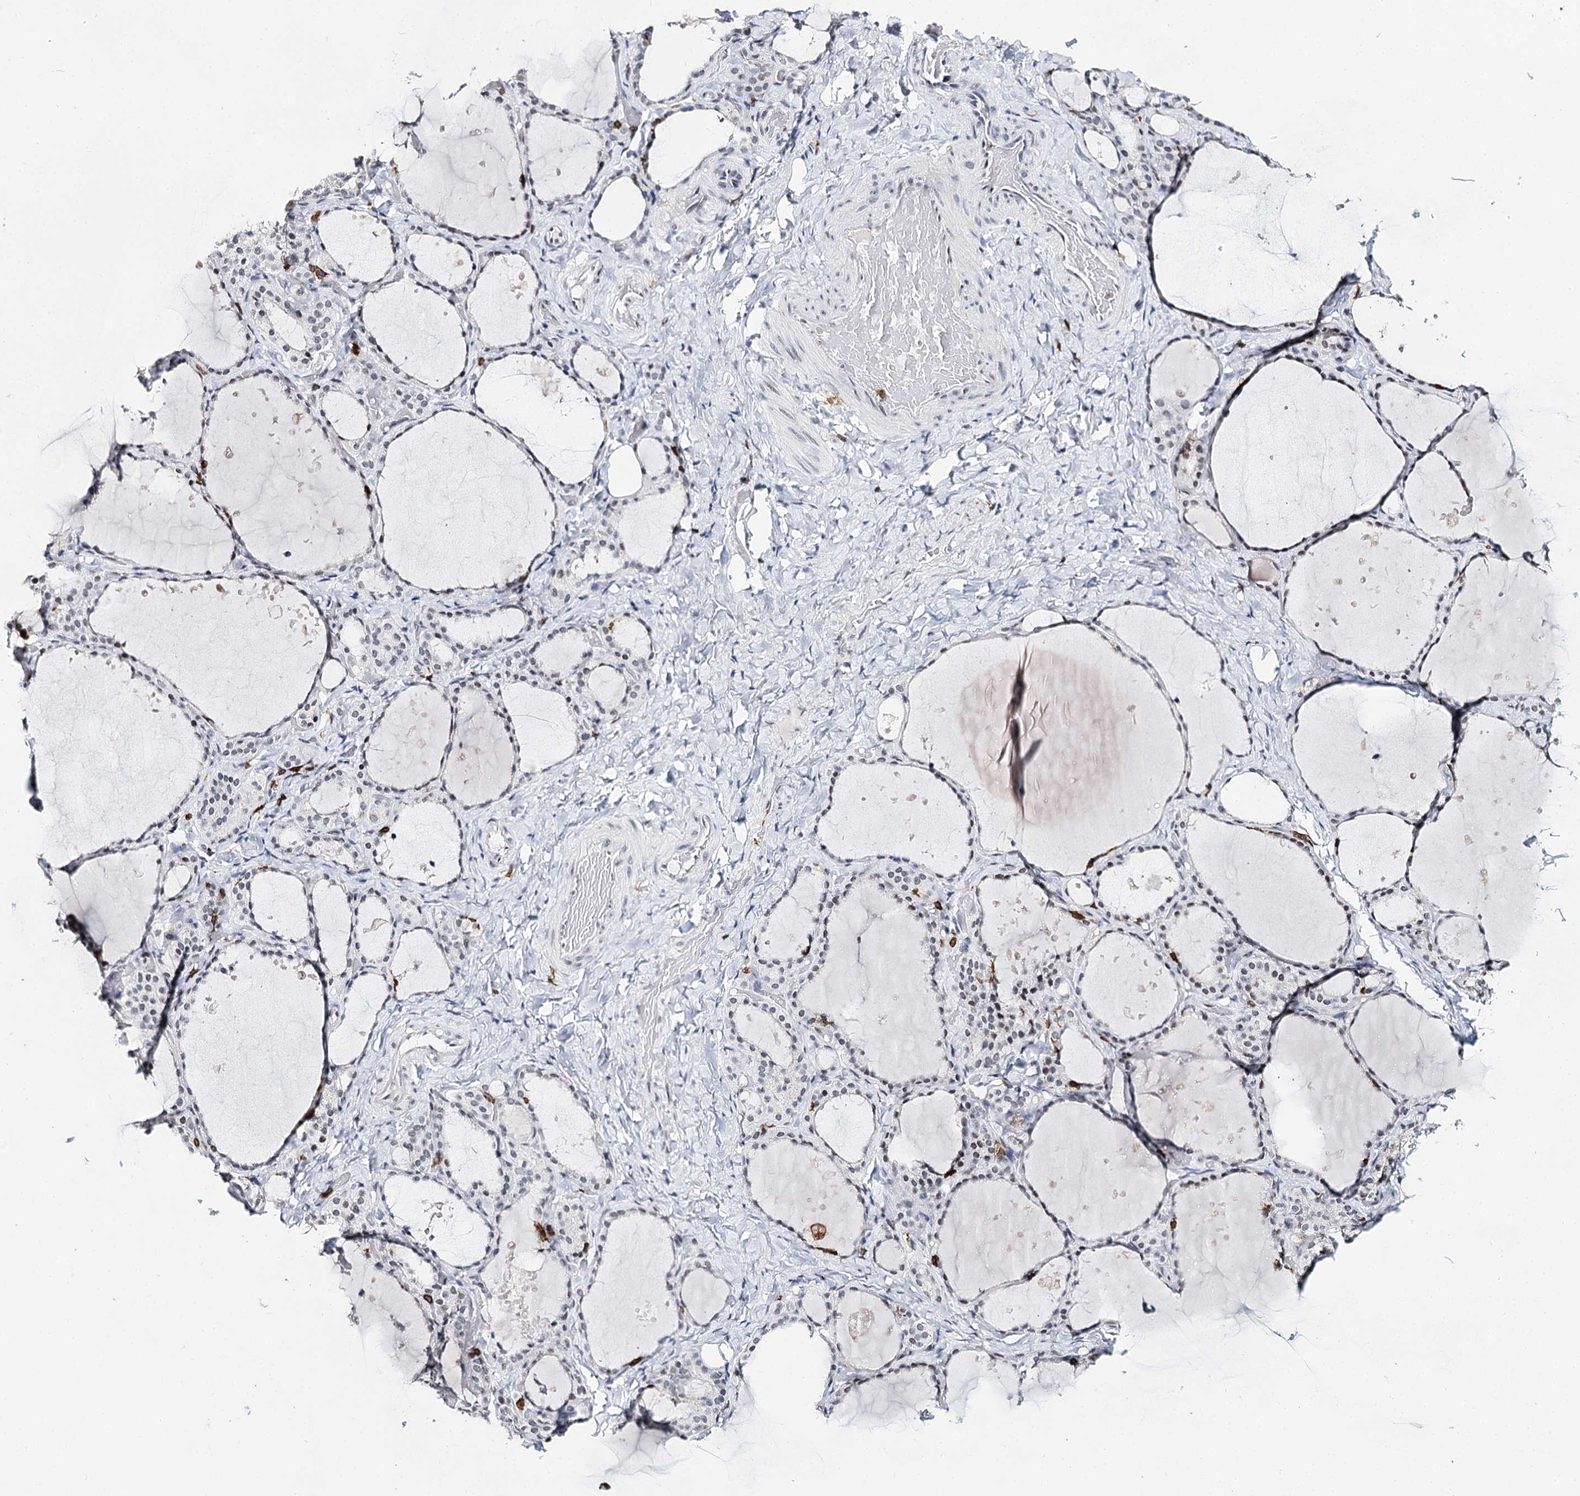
{"staining": {"intensity": "moderate", "quantity": "<25%", "location": "nuclear"}, "tissue": "thyroid gland", "cell_type": "Glandular cells", "image_type": "normal", "snomed": [{"axis": "morphology", "description": "Normal tissue, NOS"}, {"axis": "topography", "description": "Thyroid gland"}], "caption": "Immunohistochemistry (IHC) micrograph of unremarkable human thyroid gland stained for a protein (brown), which demonstrates low levels of moderate nuclear expression in about <25% of glandular cells.", "gene": "BARD1", "patient": {"sex": "female", "age": 44}}